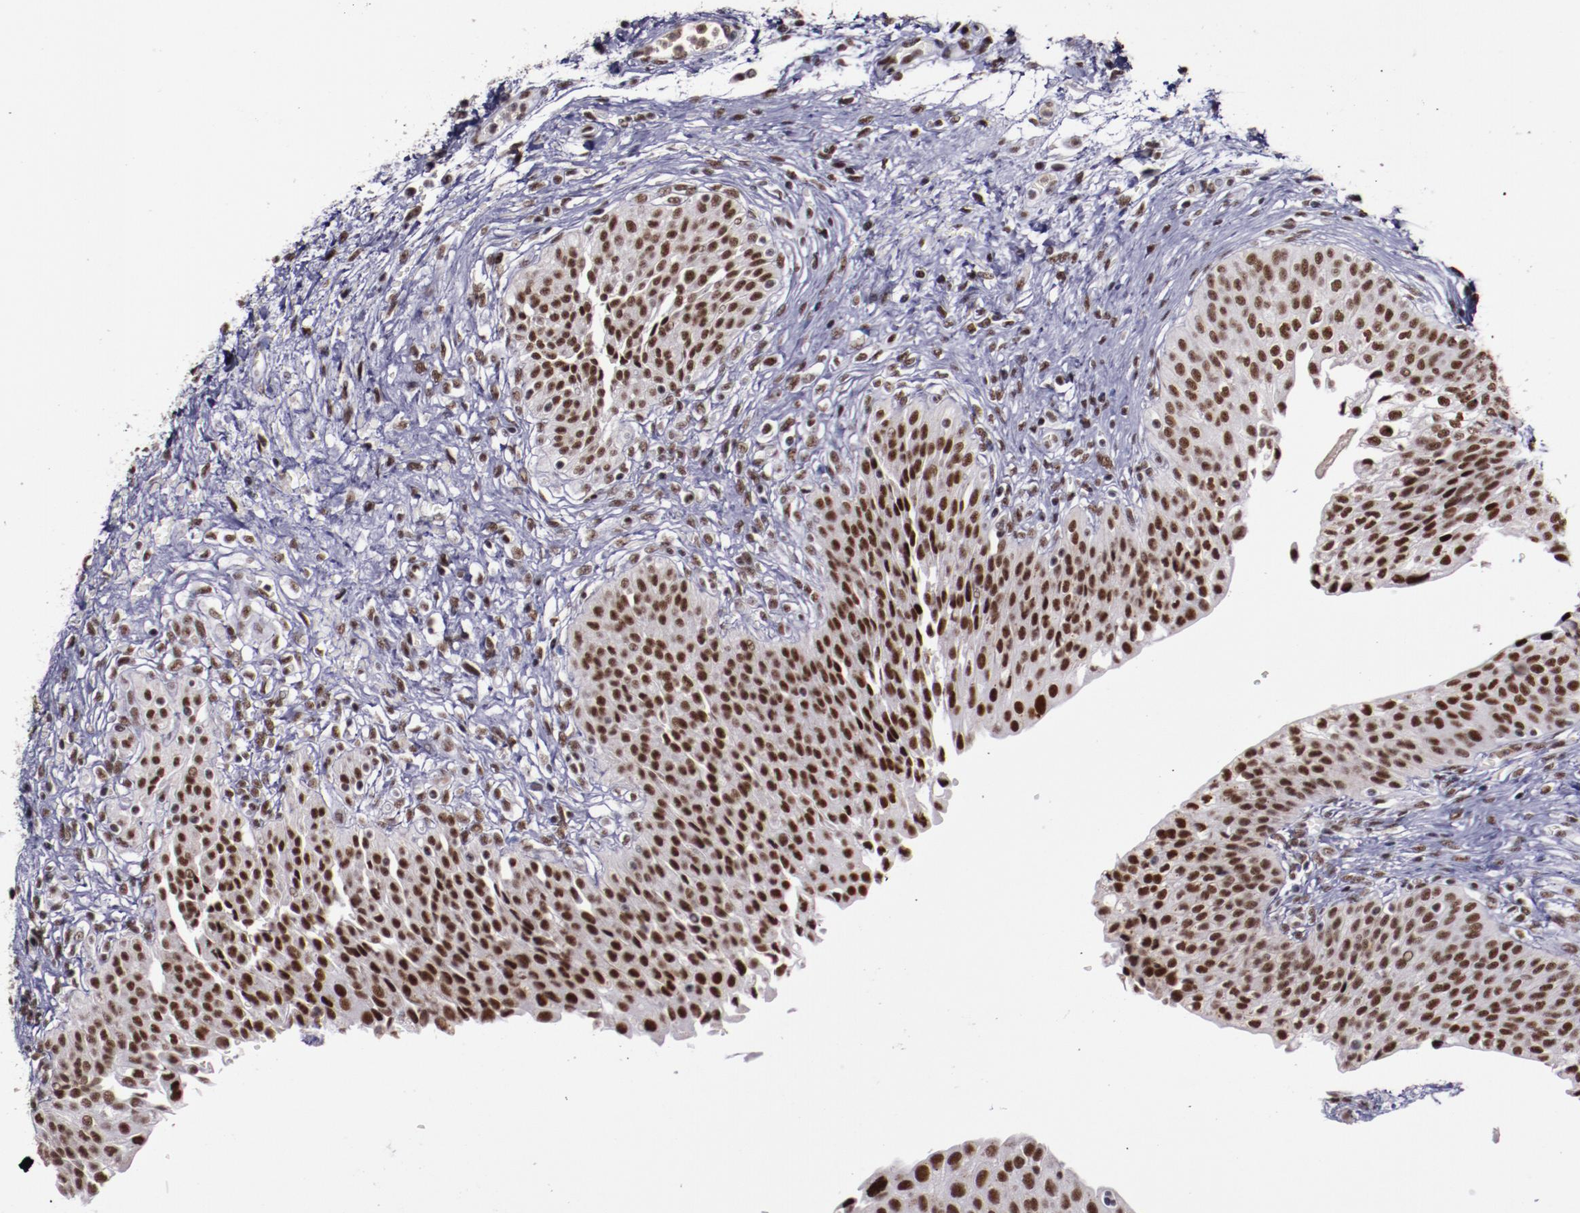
{"staining": {"intensity": "strong", "quantity": ">75%", "location": "nuclear"}, "tissue": "urinary bladder", "cell_type": "Urothelial cells", "image_type": "normal", "snomed": [{"axis": "morphology", "description": "Normal tissue, NOS"}, {"axis": "topography", "description": "Smooth muscle"}, {"axis": "topography", "description": "Urinary bladder"}], "caption": "Immunohistochemistry of normal urinary bladder demonstrates high levels of strong nuclear staining in approximately >75% of urothelial cells. Using DAB (brown) and hematoxylin (blue) stains, captured at high magnification using brightfield microscopy.", "gene": "PPP4R3A", "patient": {"sex": "male", "age": 35}}